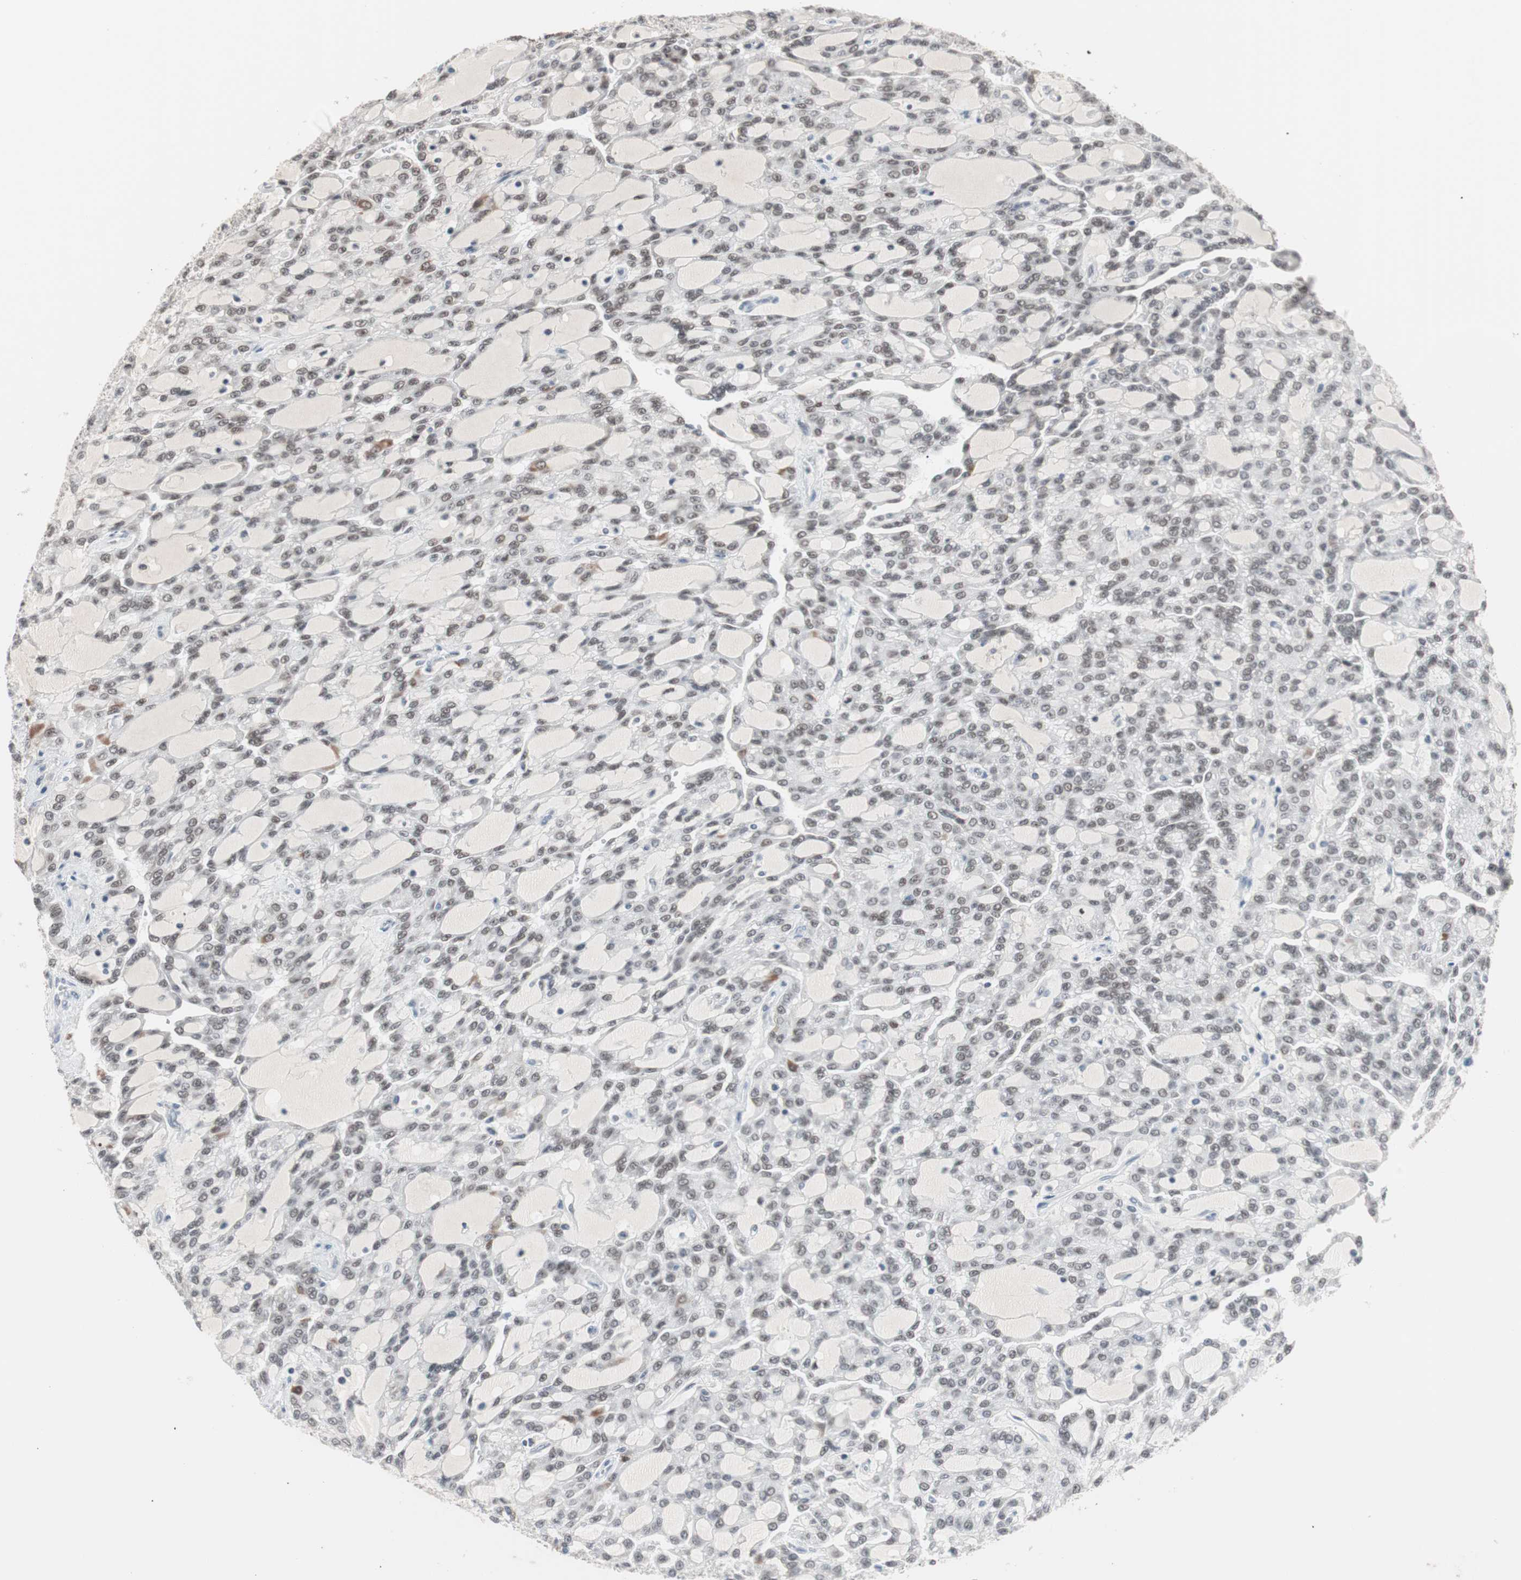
{"staining": {"intensity": "weak", "quantity": "25%-75%", "location": "nuclear"}, "tissue": "renal cancer", "cell_type": "Tumor cells", "image_type": "cancer", "snomed": [{"axis": "morphology", "description": "Adenocarcinoma, NOS"}, {"axis": "topography", "description": "Kidney"}], "caption": "This image demonstrates immunohistochemistry (IHC) staining of renal cancer, with low weak nuclear positivity in about 25%-75% of tumor cells.", "gene": "LIG3", "patient": {"sex": "male", "age": 63}}